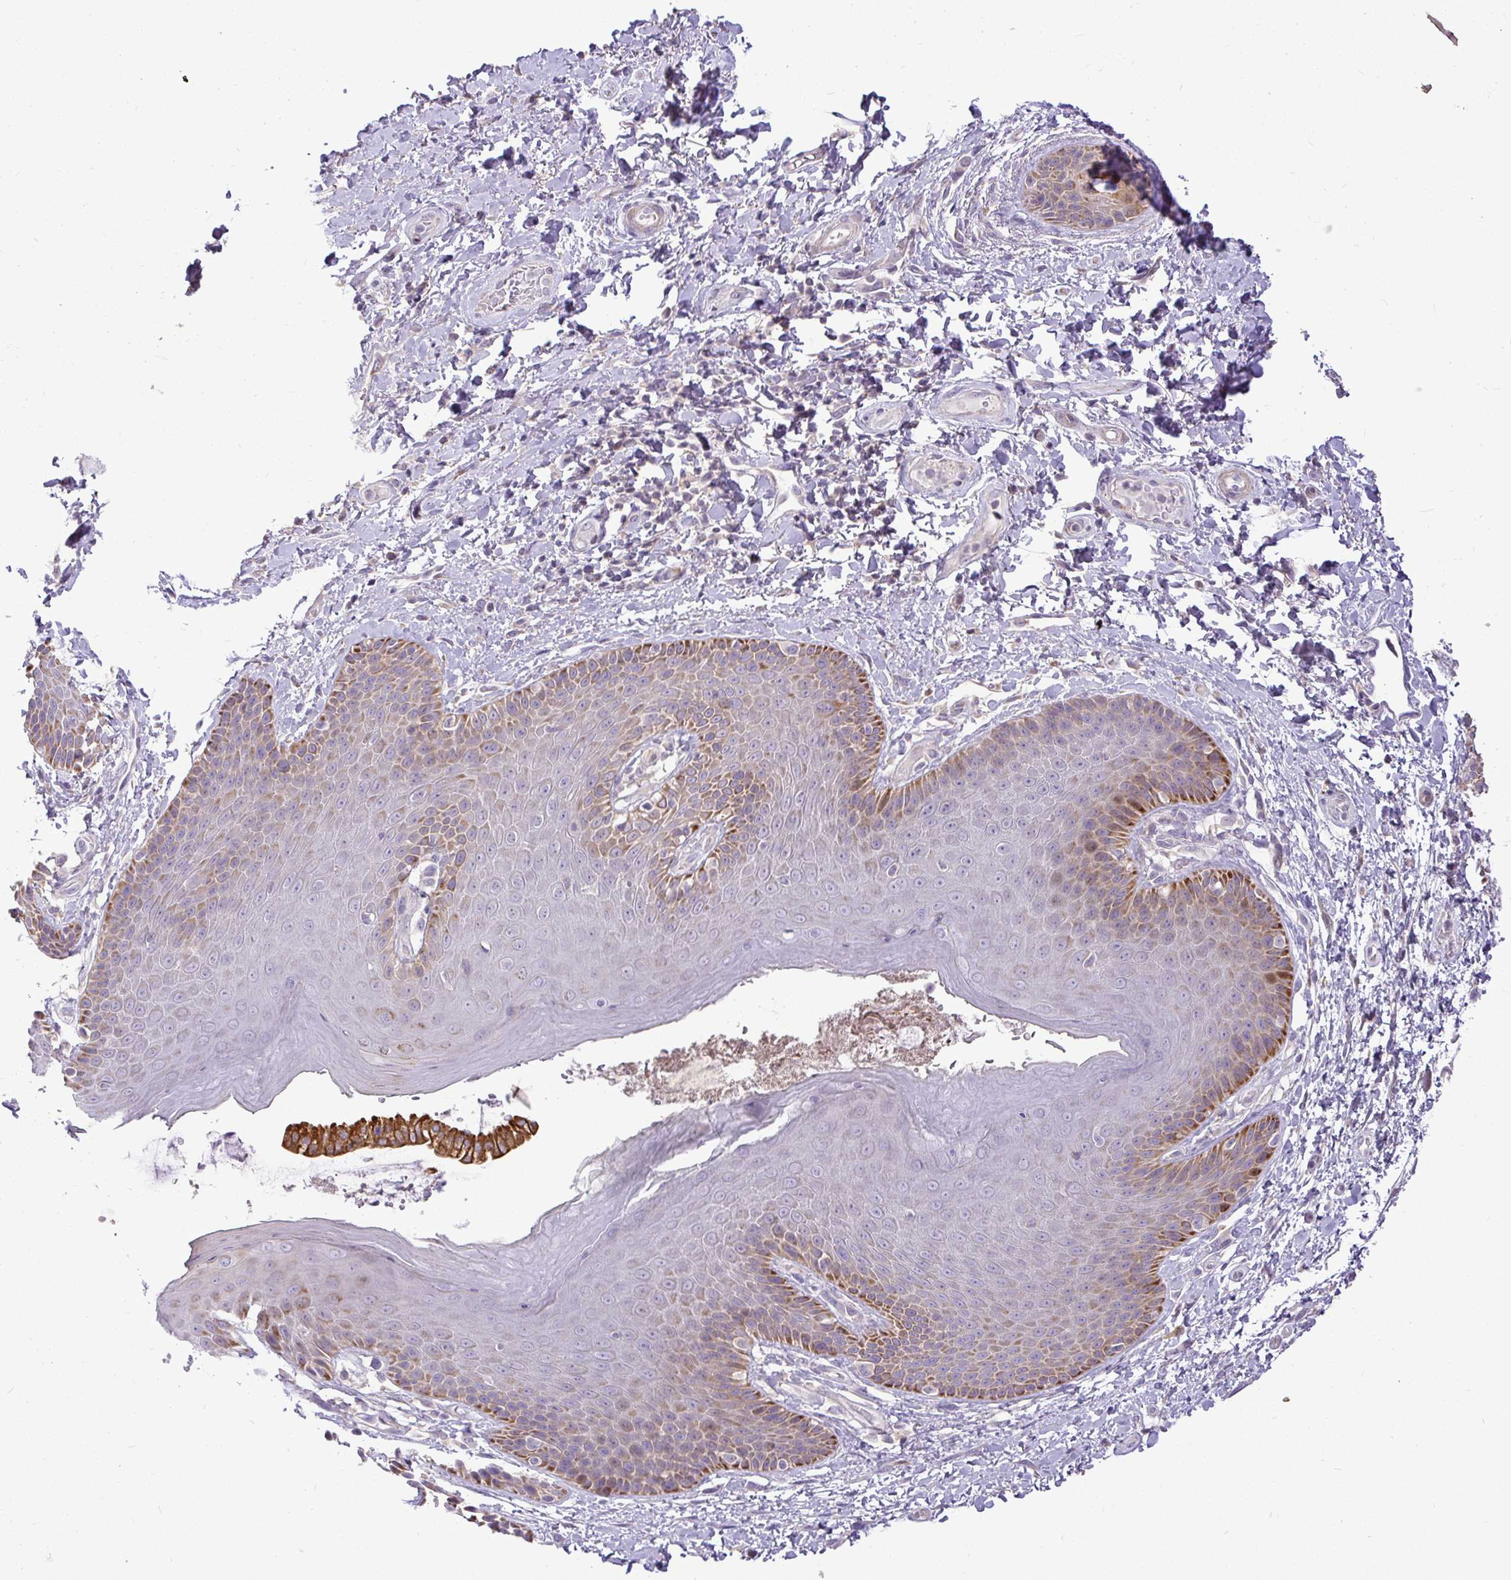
{"staining": {"intensity": "moderate", "quantity": "<25%", "location": "cytoplasmic/membranous"}, "tissue": "skin", "cell_type": "Epidermal cells", "image_type": "normal", "snomed": [{"axis": "morphology", "description": "Normal tissue, NOS"}, {"axis": "topography", "description": "Anal"}, {"axis": "topography", "description": "Peripheral nerve tissue"}], "caption": "Approximately <25% of epidermal cells in unremarkable skin demonstrate moderate cytoplasmic/membranous protein expression as visualized by brown immunohistochemical staining.", "gene": "STRIP1", "patient": {"sex": "male", "age": 51}}